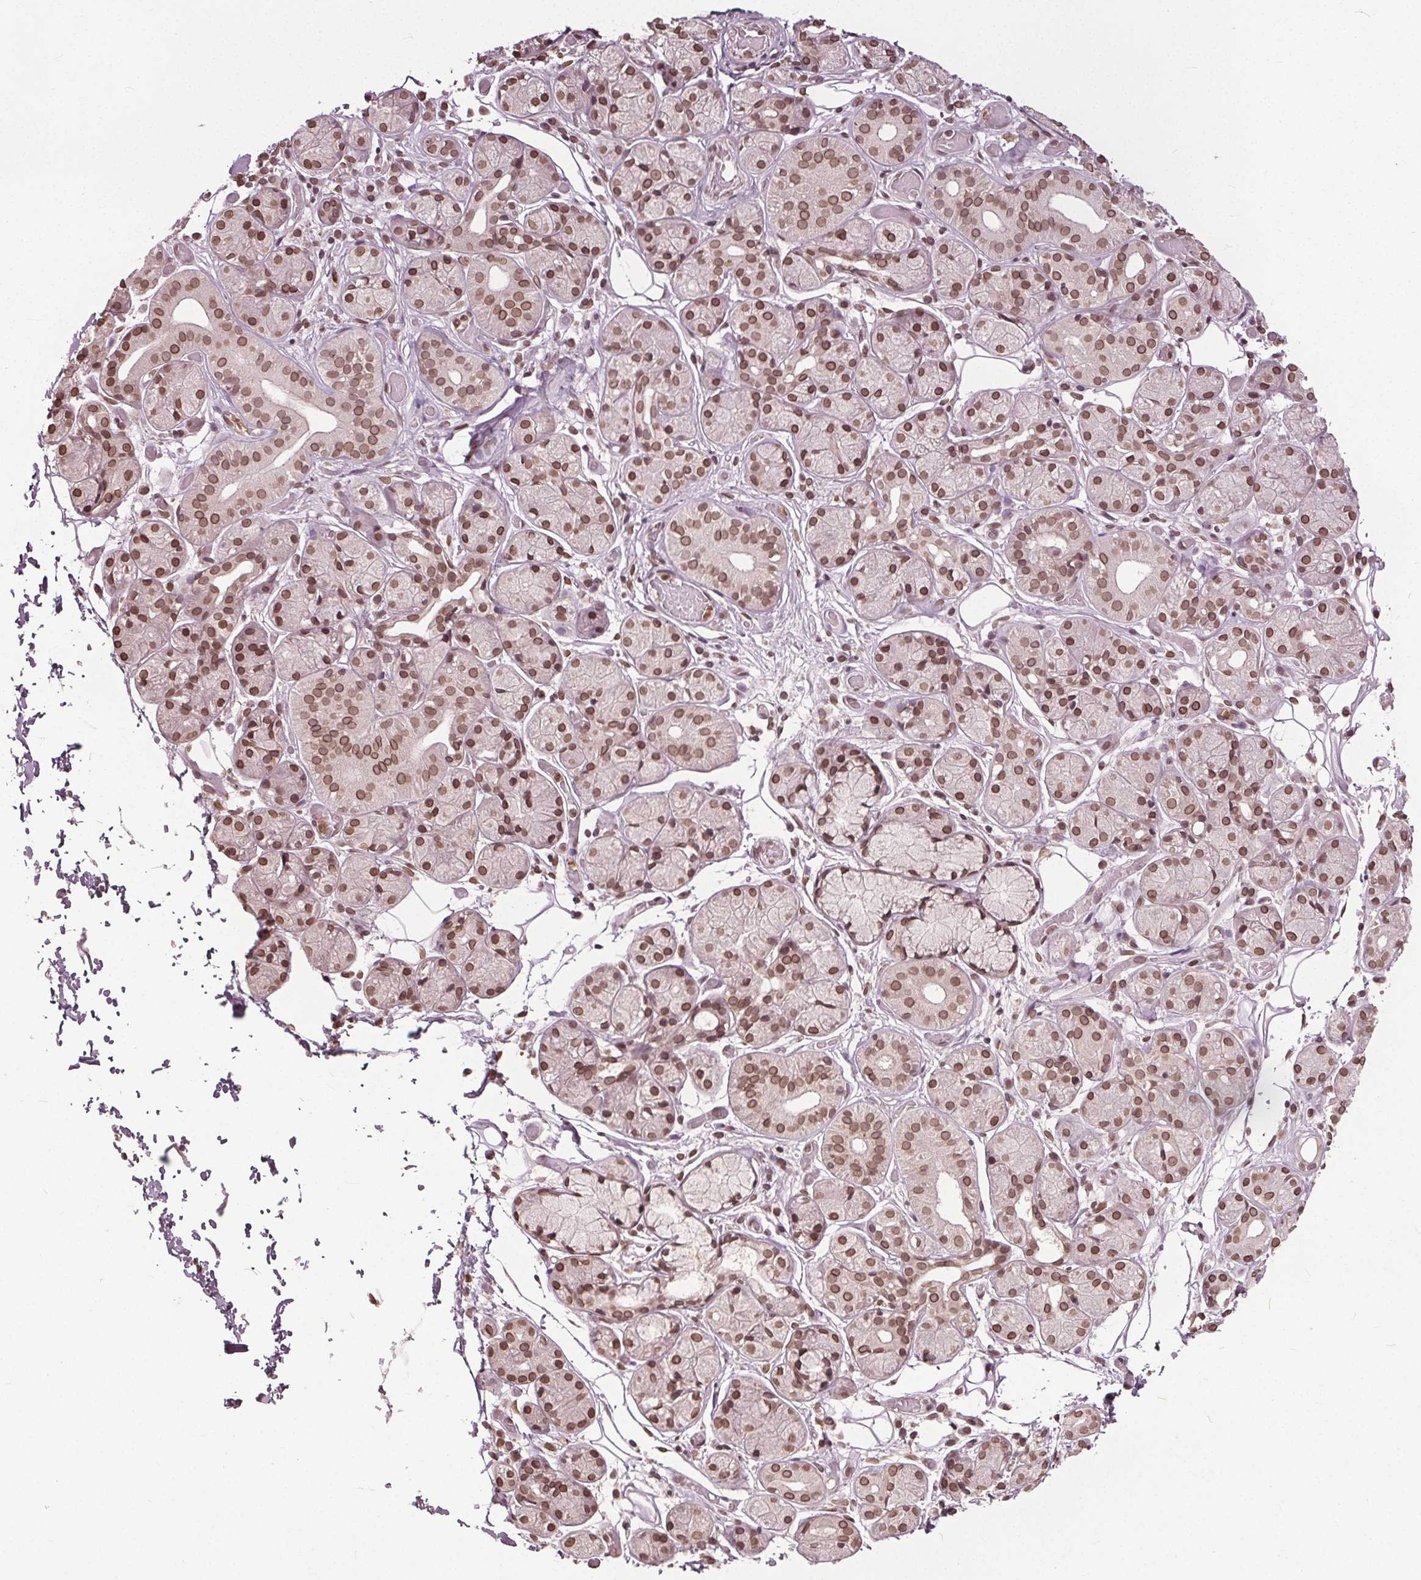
{"staining": {"intensity": "moderate", "quantity": ">75%", "location": "cytoplasmic/membranous,nuclear"}, "tissue": "salivary gland", "cell_type": "Glandular cells", "image_type": "normal", "snomed": [{"axis": "morphology", "description": "Normal tissue, NOS"}, {"axis": "topography", "description": "Salivary gland"}, {"axis": "topography", "description": "Peripheral nerve tissue"}], "caption": "A brown stain shows moderate cytoplasmic/membranous,nuclear expression of a protein in glandular cells of normal salivary gland.", "gene": "TTC39C", "patient": {"sex": "male", "age": 71}}